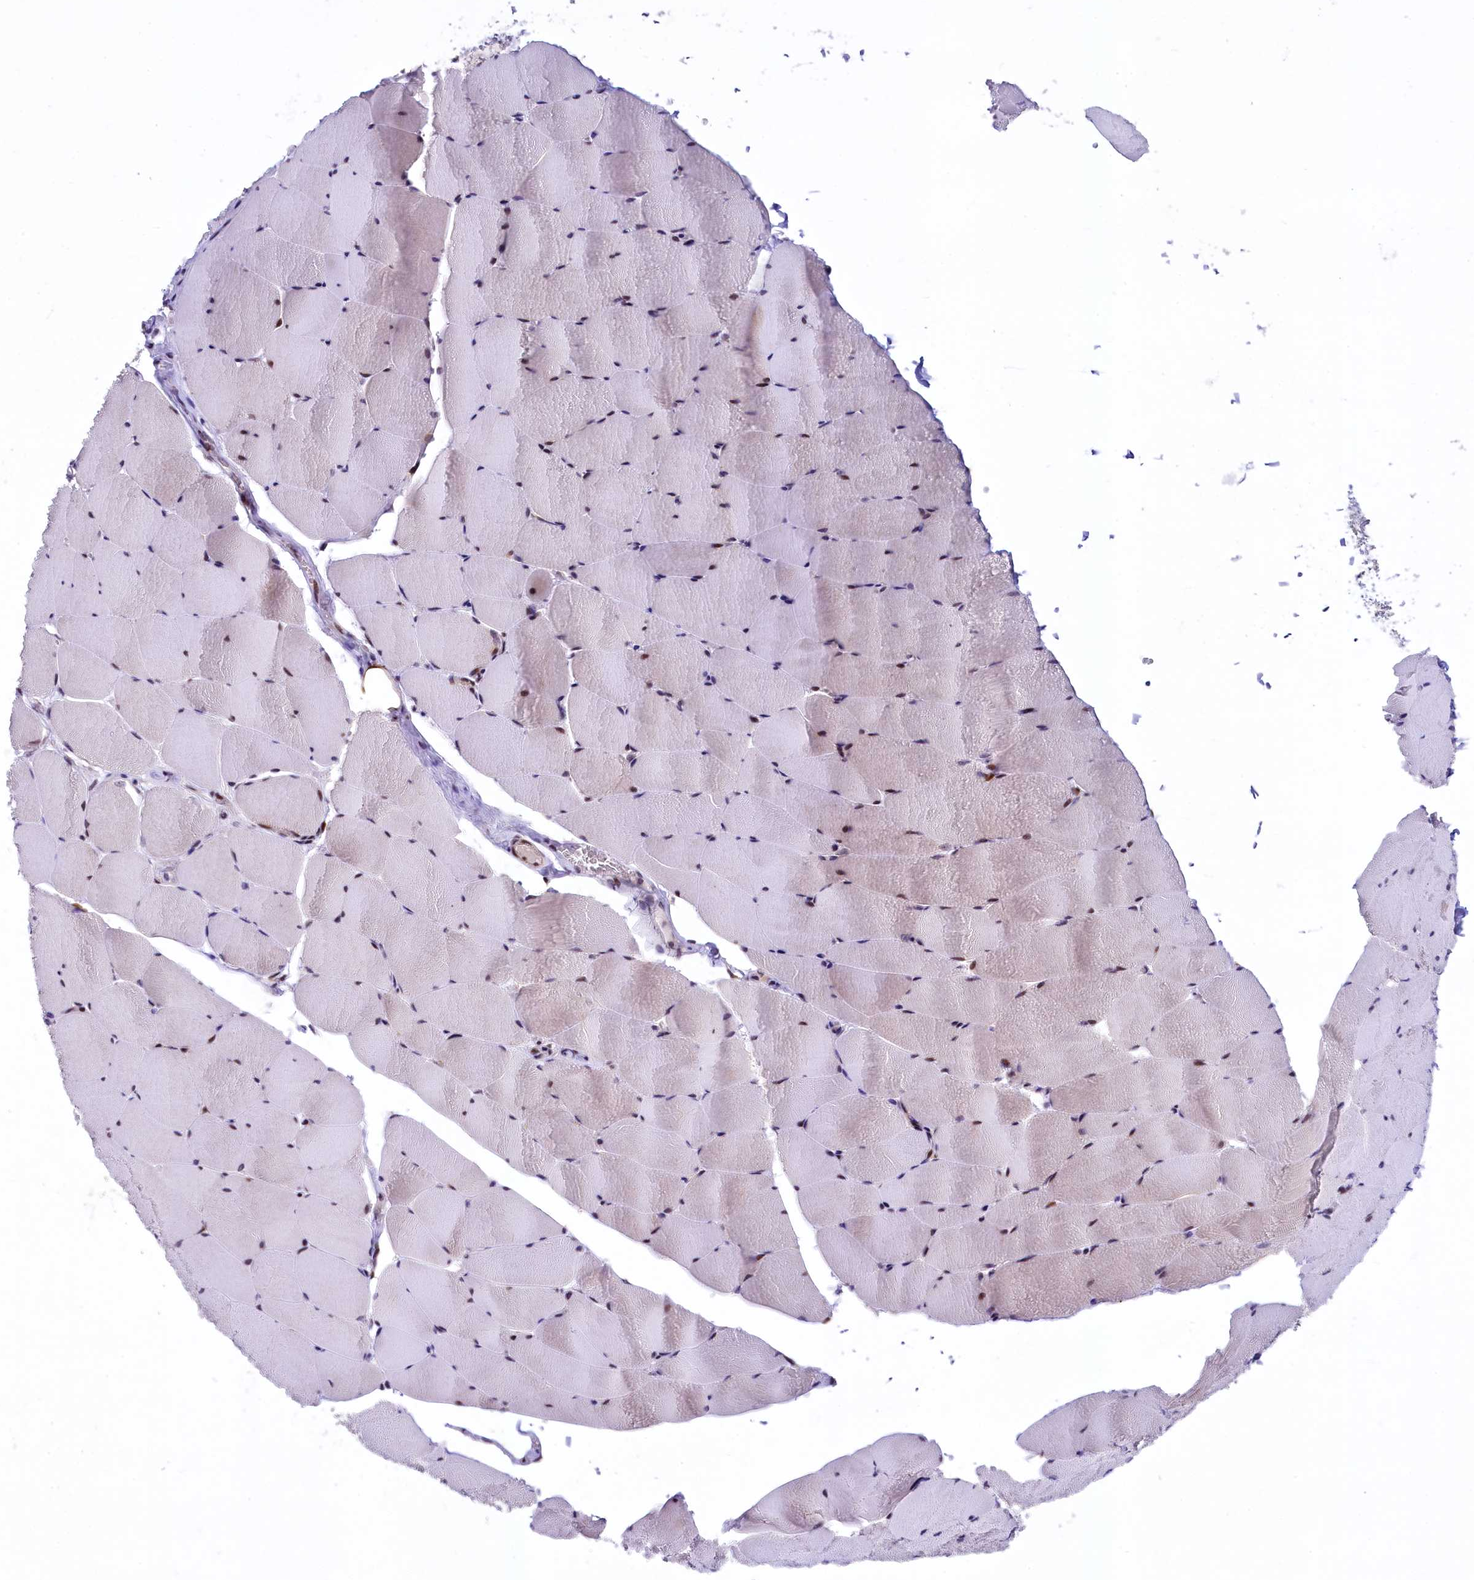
{"staining": {"intensity": "moderate", "quantity": "<25%", "location": "nuclear"}, "tissue": "skeletal muscle", "cell_type": "Myocytes", "image_type": "normal", "snomed": [{"axis": "morphology", "description": "Normal tissue, NOS"}, {"axis": "topography", "description": "Skeletal muscle"}], "caption": "Immunohistochemical staining of unremarkable skeletal muscle displays low levels of moderate nuclear staining in approximately <25% of myocytes. Using DAB (brown) and hematoxylin (blue) stains, captured at high magnification using brightfield microscopy.", "gene": "ANKS3", "patient": {"sex": "male", "age": 62}}